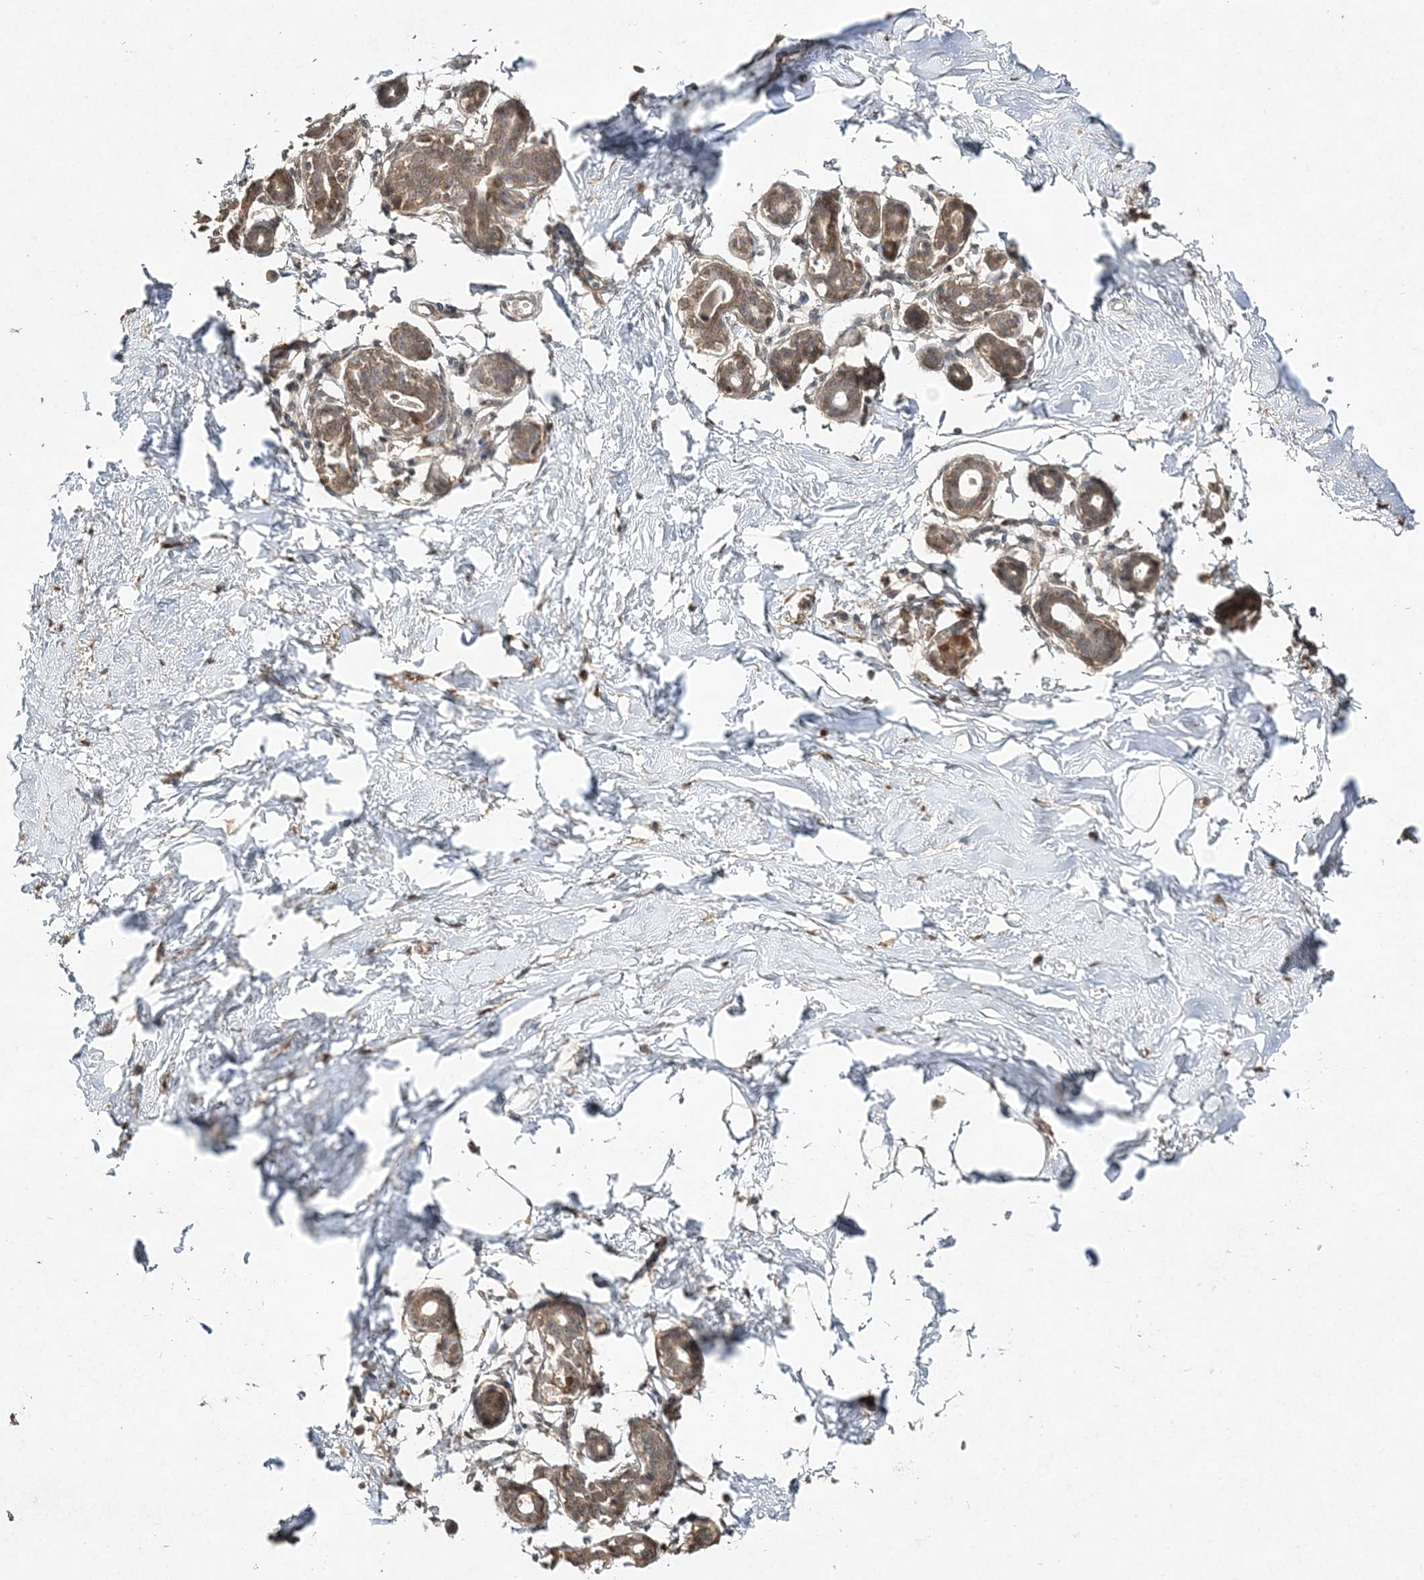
{"staining": {"intensity": "negative", "quantity": "none", "location": "none"}, "tissue": "breast", "cell_type": "Adipocytes", "image_type": "normal", "snomed": [{"axis": "morphology", "description": "Normal tissue, NOS"}, {"axis": "morphology", "description": "Adenoma, NOS"}, {"axis": "topography", "description": "Breast"}], "caption": "Immunohistochemistry image of normal breast: human breast stained with DAB (3,3'-diaminobenzidine) reveals no significant protein expression in adipocytes.", "gene": "S100A11", "patient": {"sex": "female", "age": 23}}